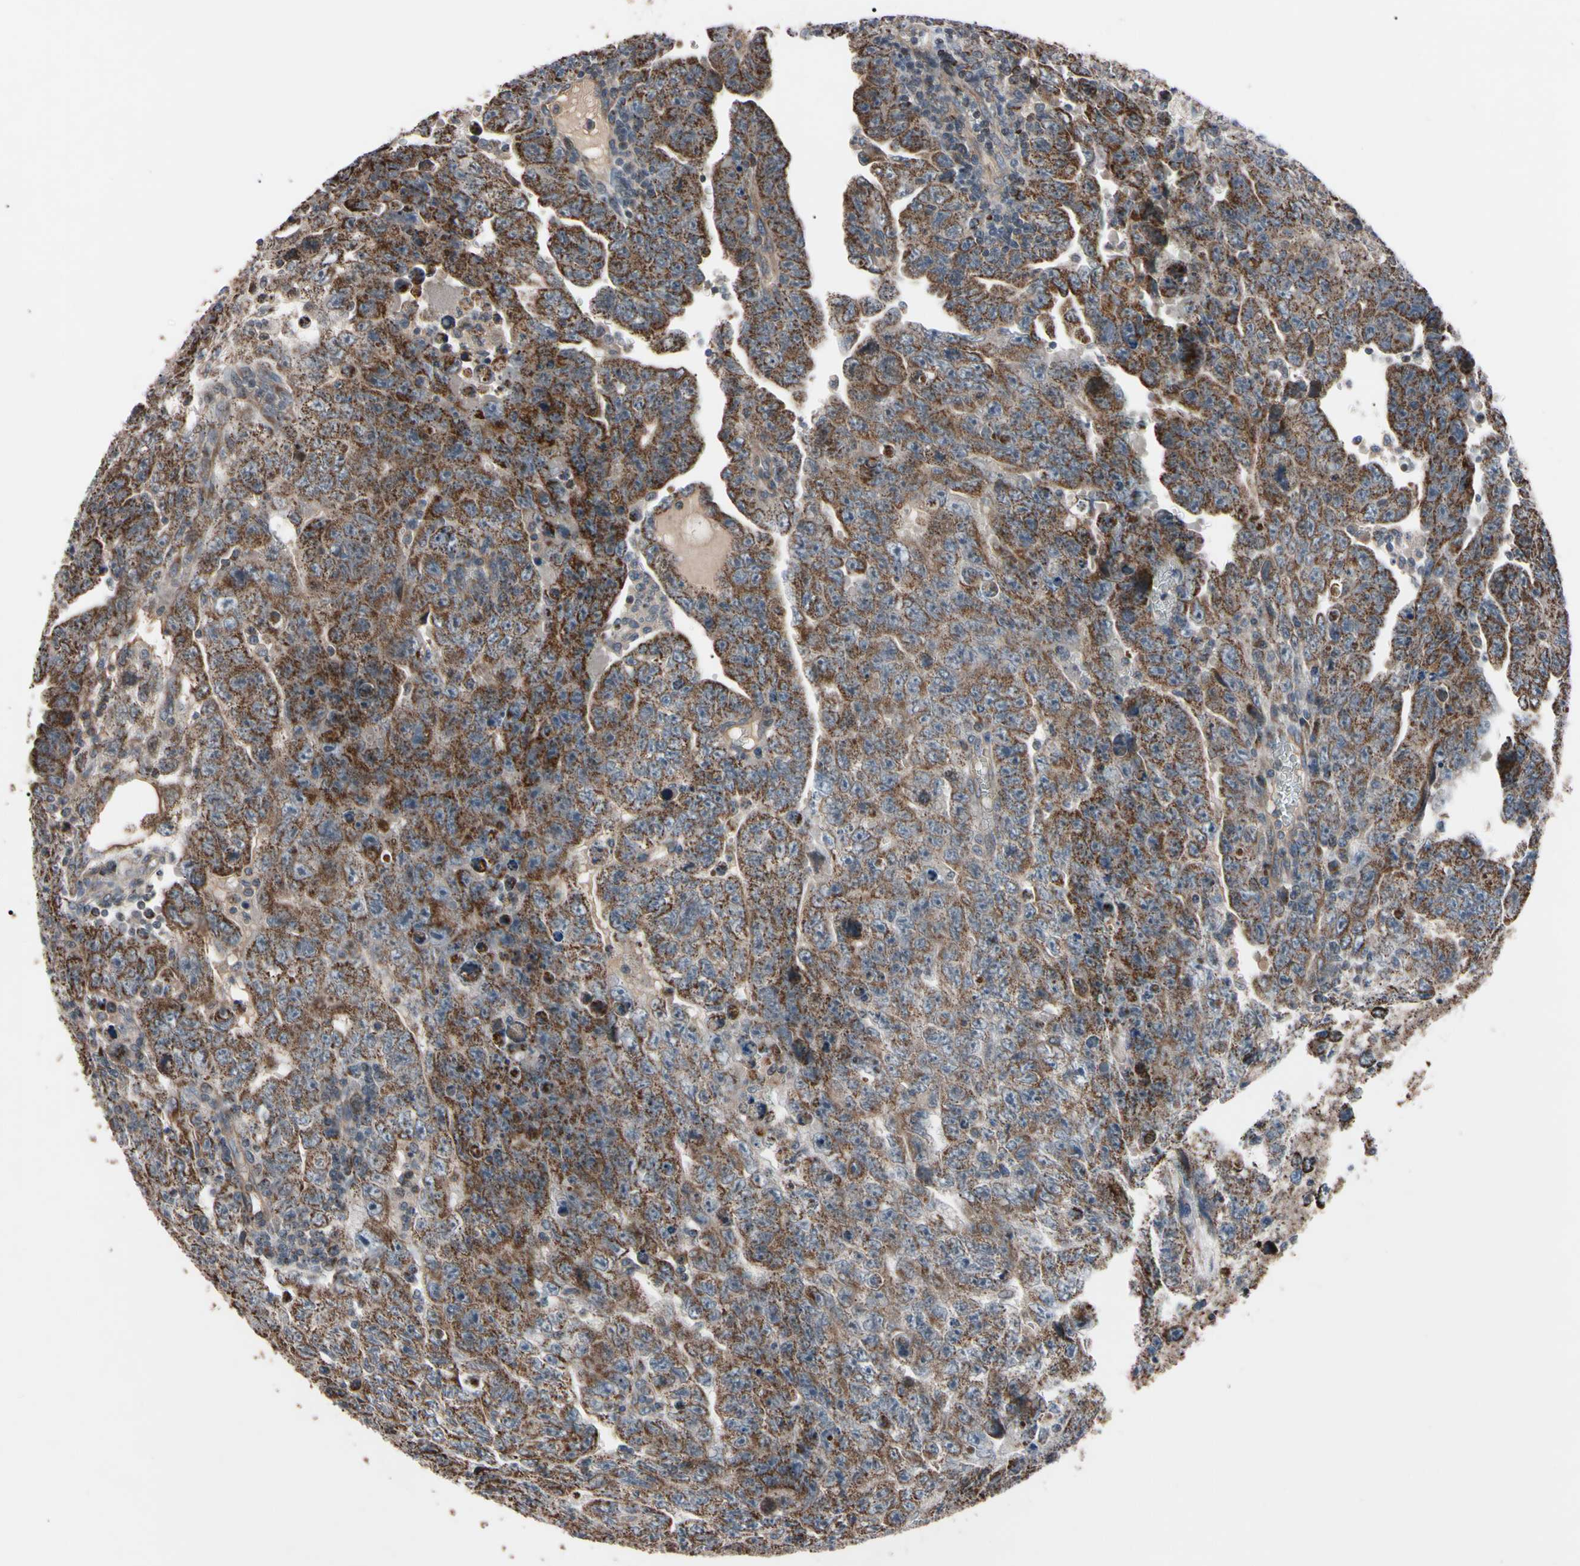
{"staining": {"intensity": "strong", "quantity": "<25%", "location": "cytoplasmic/membranous"}, "tissue": "testis cancer", "cell_type": "Tumor cells", "image_type": "cancer", "snomed": [{"axis": "morphology", "description": "Carcinoma, Embryonal, NOS"}, {"axis": "topography", "description": "Testis"}], "caption": "This image demonstrates immunohistochemistry (IHC) staining of testis cancer, with medium strong cytoplasmic/membranous staining in about <25% of tumor cells.", "gene": "TNFRSF1A", "patient": {"sex": "male", "age": 28}}